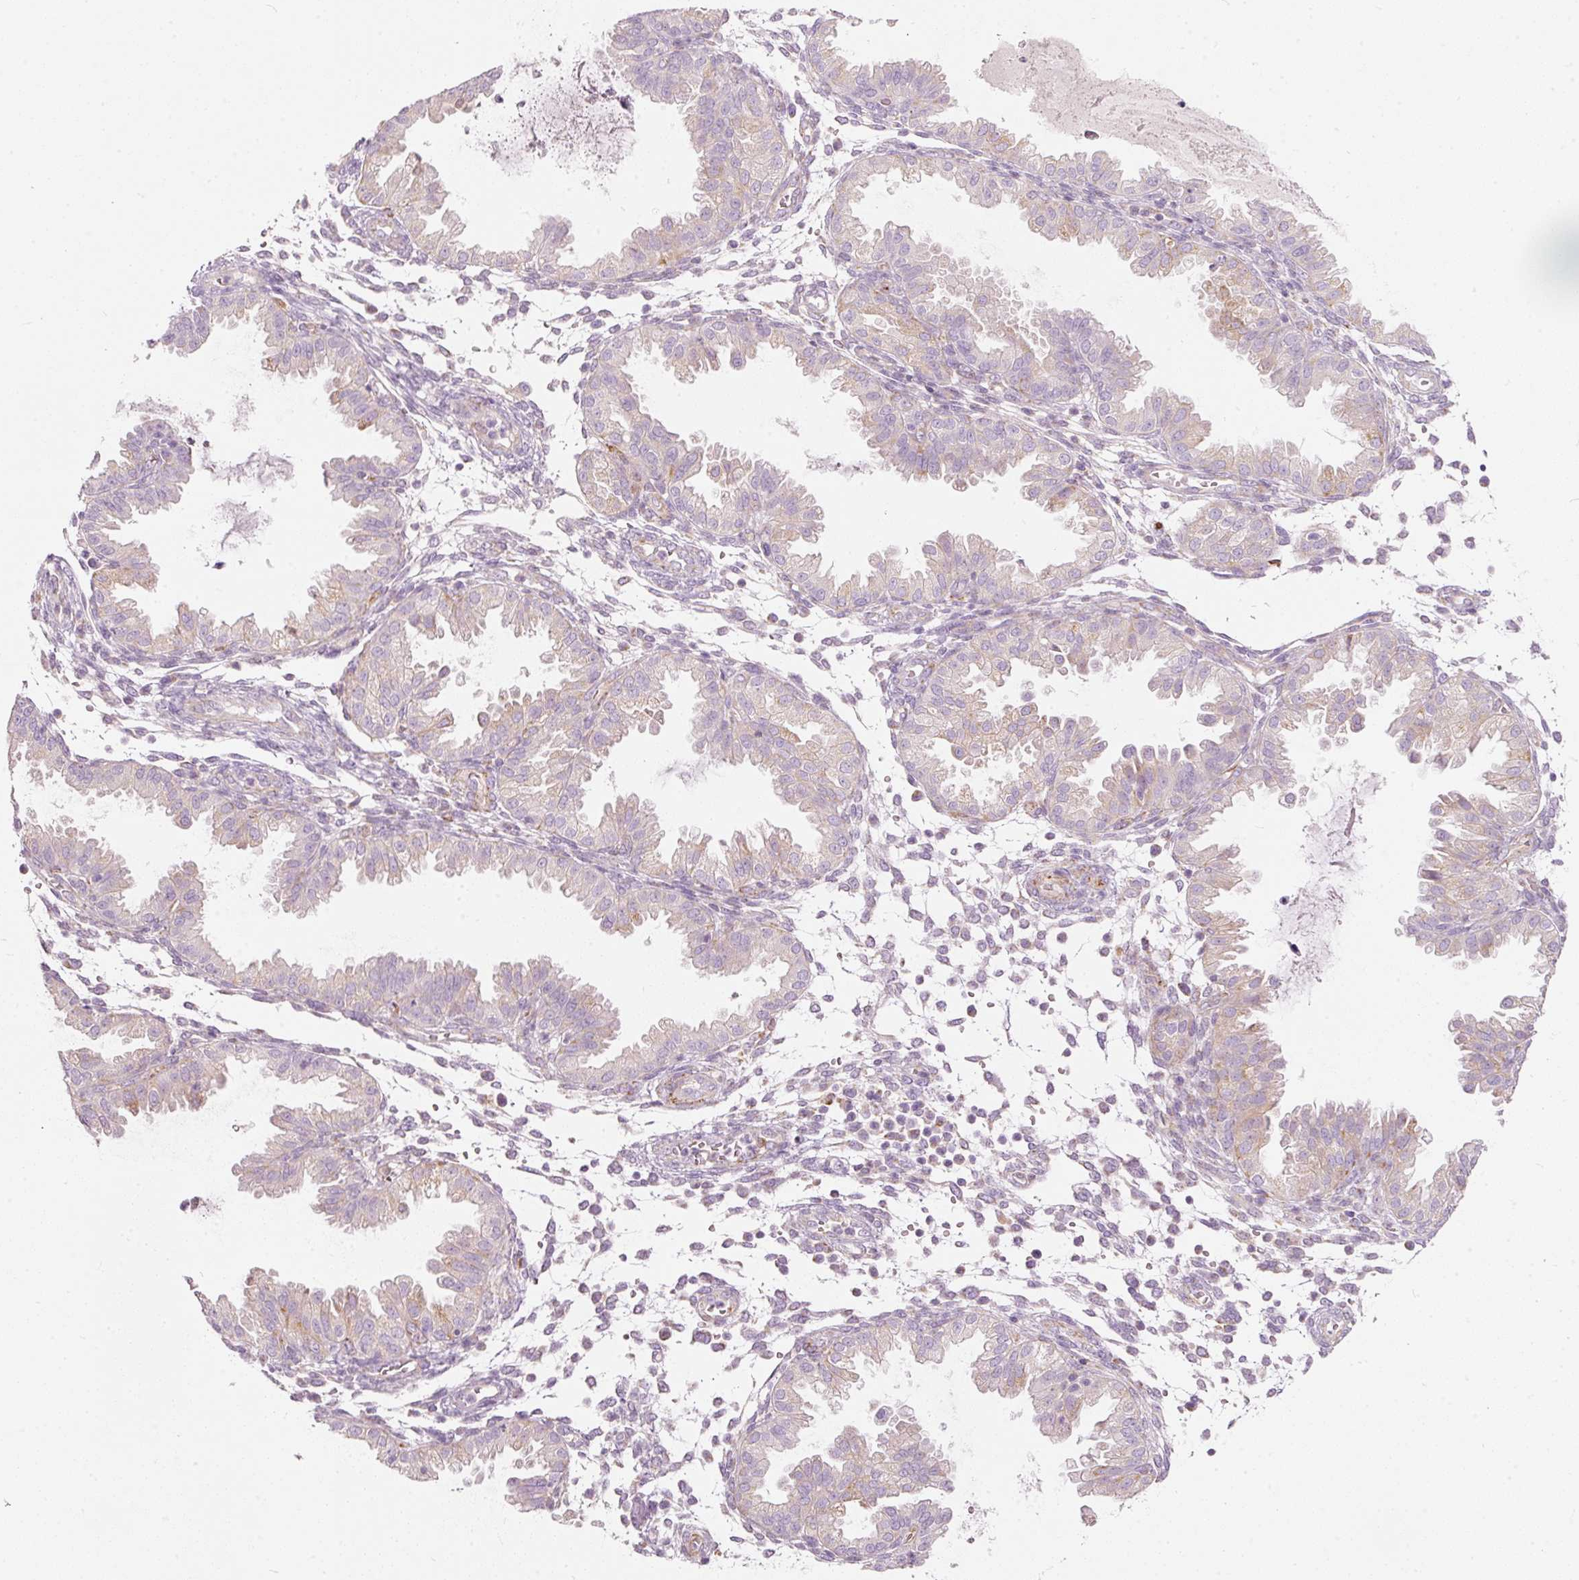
{"staining": {"intensity": "negative", "quantity": "none", "location": "none"}, "tissue": "endometrium", "cell_type": "Cells in endometrial stroma", "image_type": "normal", "snomed": [{"axis": "morphology", "description": "Normal tissue, NOS"}, {"axis": "topography", "description": "Endometrium"}], "caption": "The immunohistochemistry histopathology image has no significant positivity in cells in endometrial stroma of endometrium.", "gene": "MTHFD2", "patient": {"sex": "female", "age": 33}}